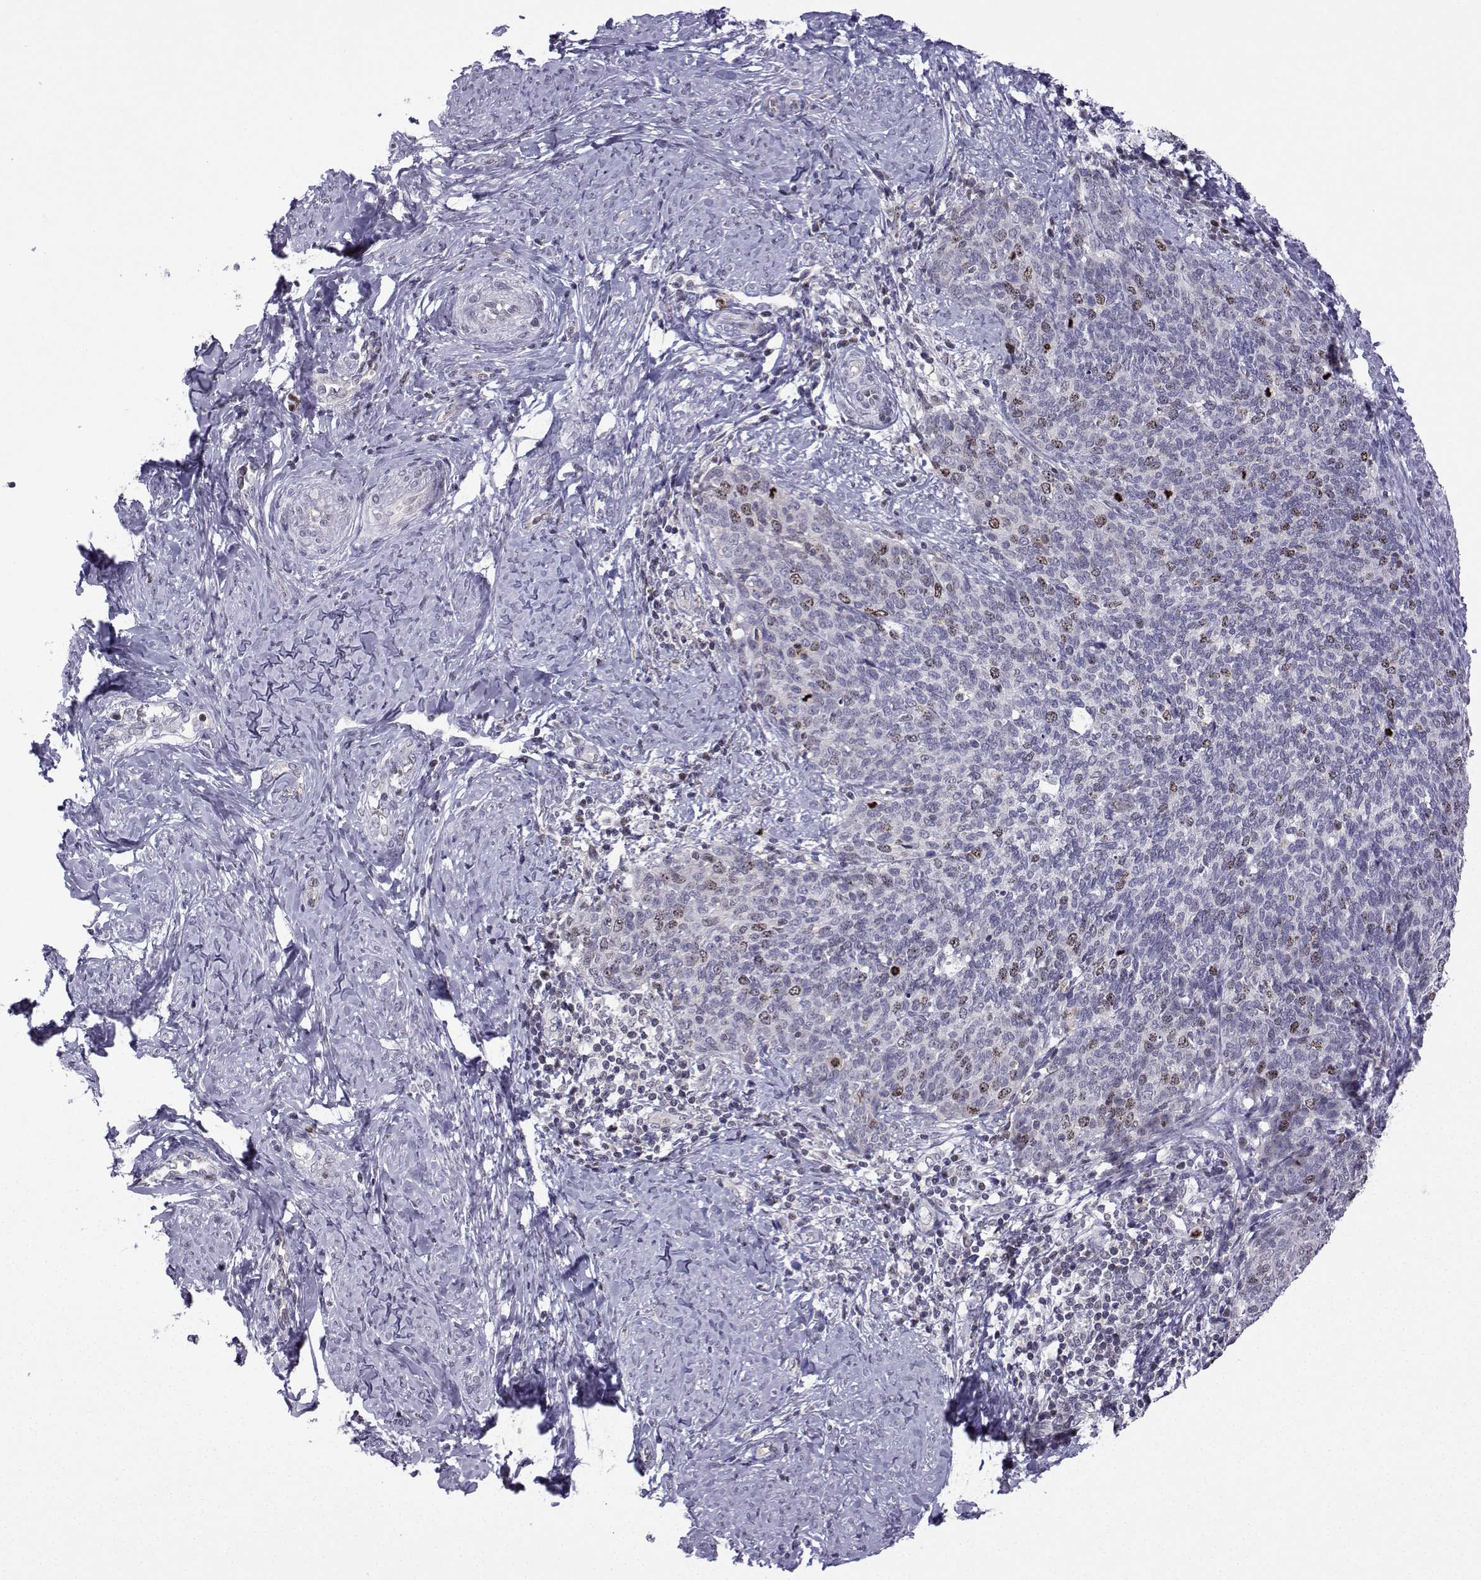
{"staining": {"intensity": "moderate", "quantity": "<25%", "location": "cytoplasmic/membranous,nuclear"}, "tissue": "cervical cancer", "cell_type": "Tumor cells", "image_type": "cancer", "snomed": [{"axis": "morphology", "description": "Normal tissue, NOS"}, {"axis": "morphology", "description": "Squamous cell carcinoma, NOS"}, {"axis": "topography", "description": "Cervix"}], "caption": "Cervical cancer (squamous cell carcinoma) stained with a brown dye shows moderate cytoplasmic/membranous and nuclear positive expression in about <25% of tumor cells.", "gene": "INCENP", "patient": {"sex": "female", "age": 39}}